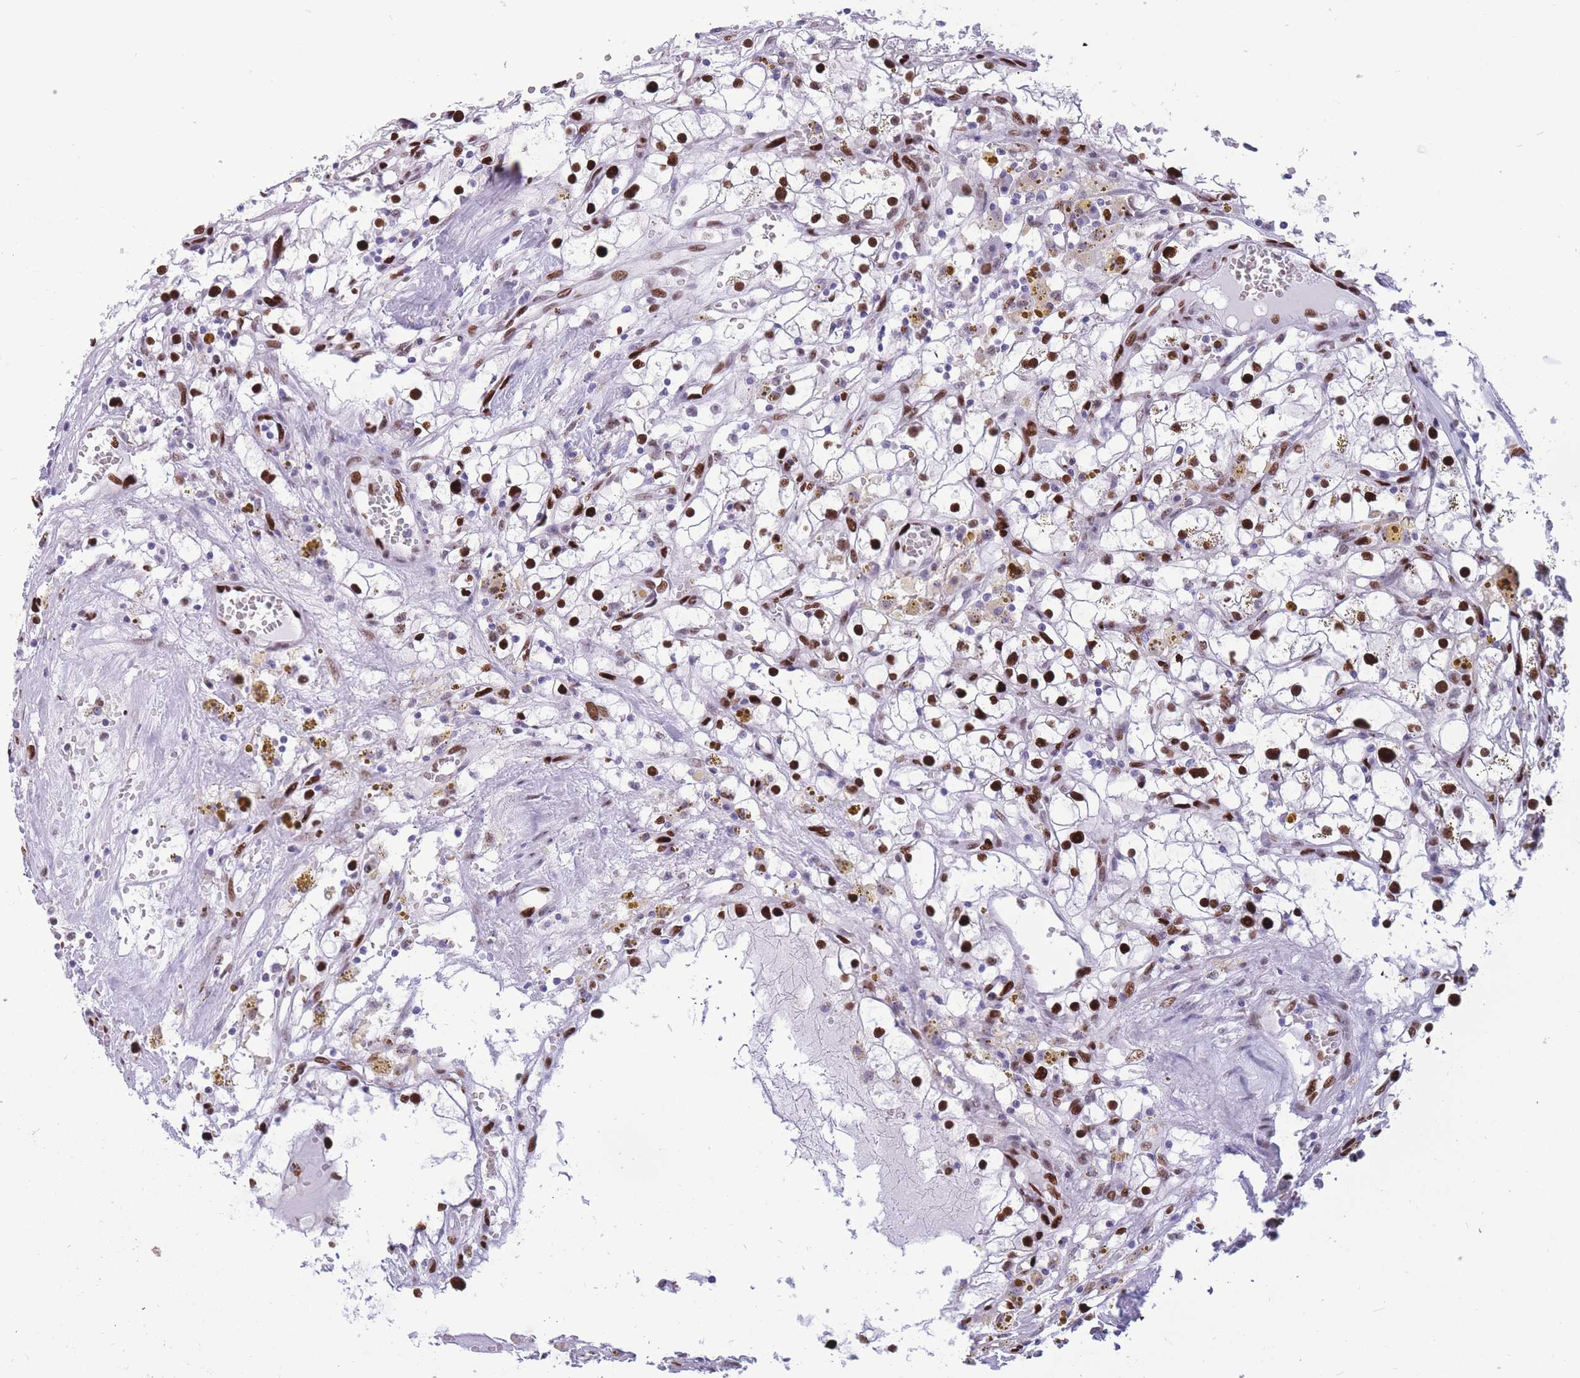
{"staining": {"intensity": "strong", "quantity": ">75%", "location": "nuclear"}, "tissue": "renal cancer", "cell_type": "Tumor cells", "image_type": "cancer", "snomed": [{"axis": "morphology", "description": "Adenocarcinoma, NOS"}, {"axis": "topography", "description": "Kidney"}], "caption": "High-magnification brightfield microscopy of renal adenocarcinoma stained with DAB (3,3'-diaminobenzidine) (brown) and counterstained with hematoxylin (blue). tumor cells exhibit strong nuclear expression is seen in approximately>75% of cells.", "gene": "NASP", "patient": {"sex": "male", "age": 56}}